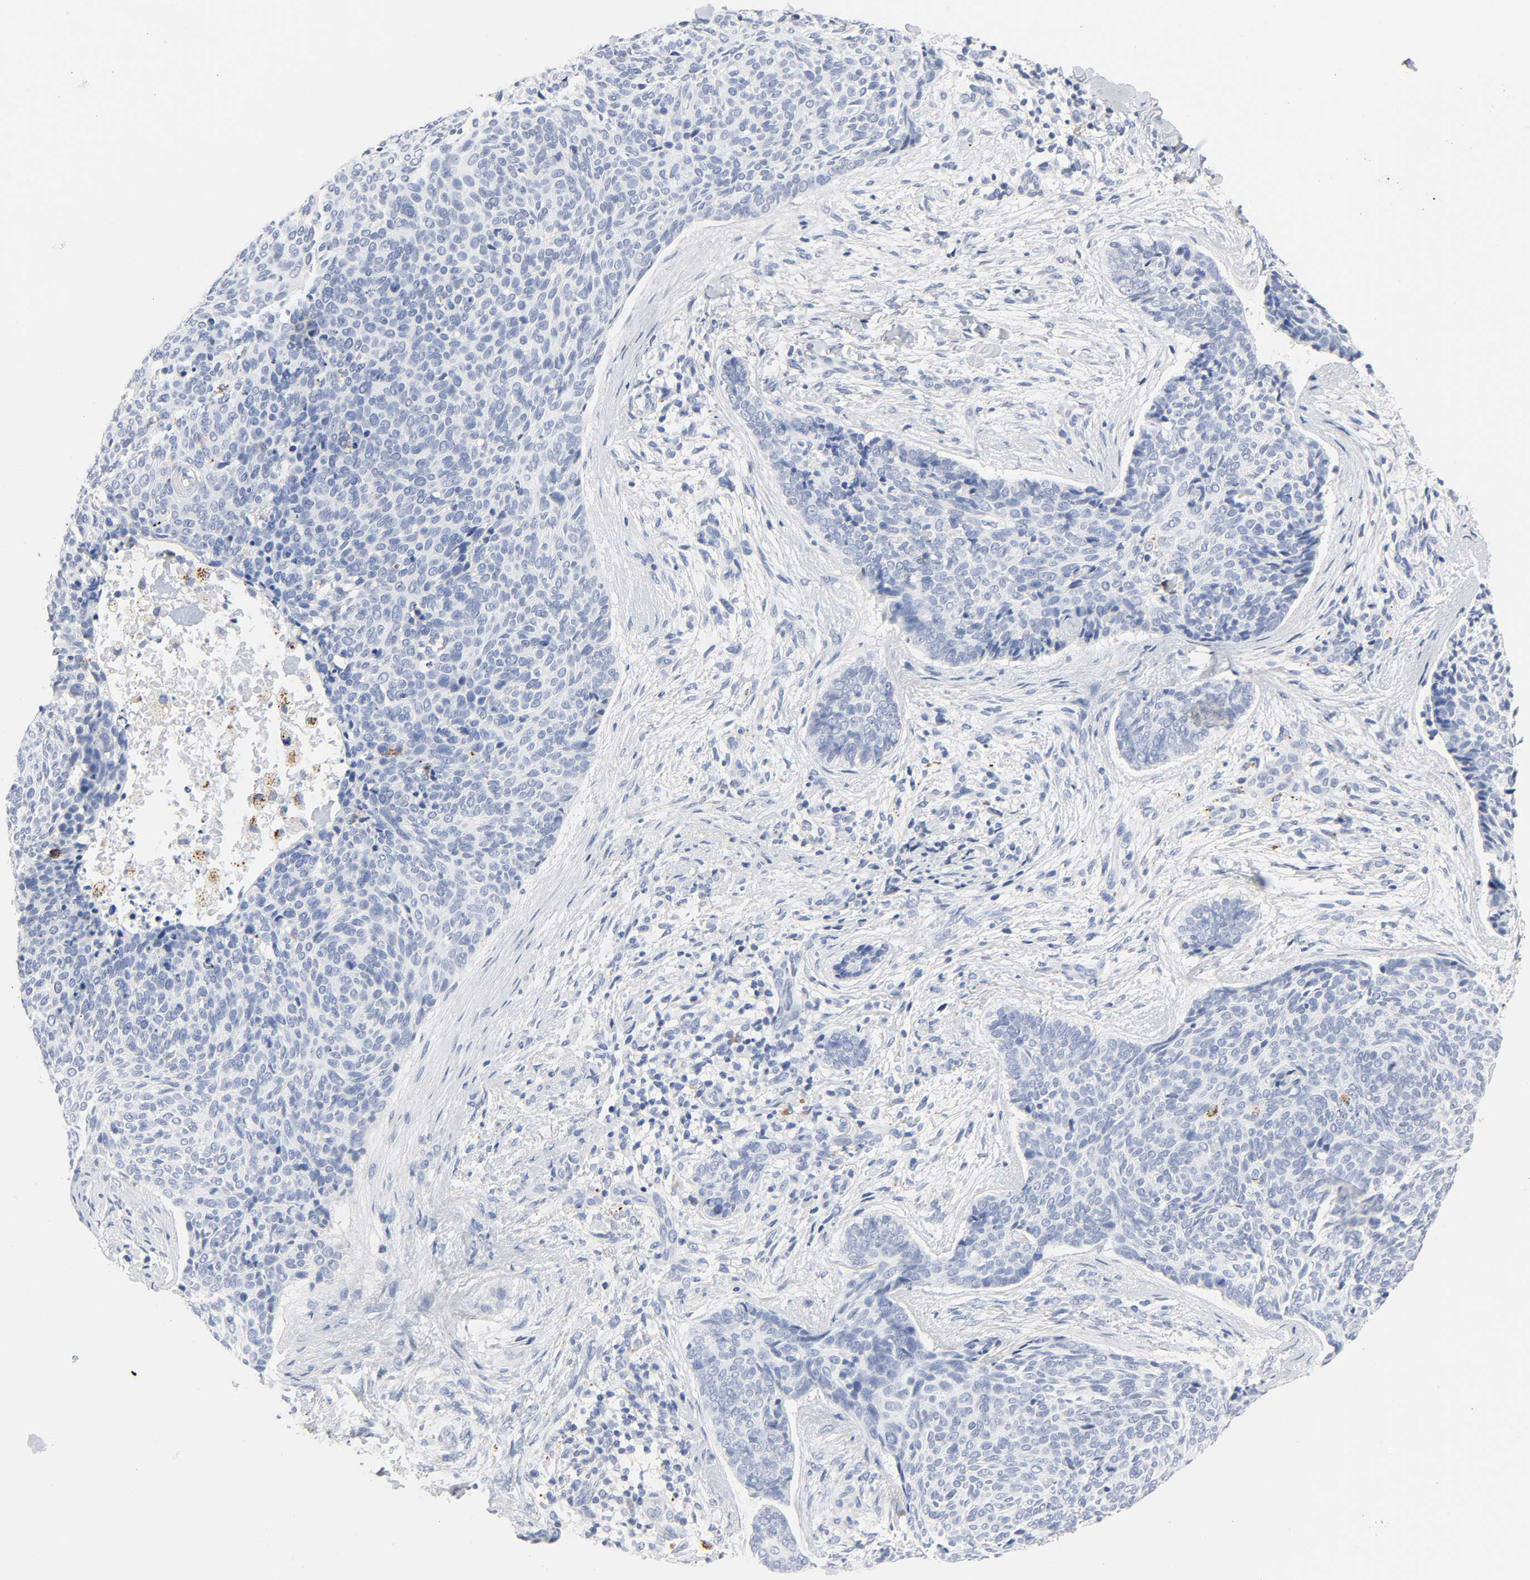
{"staining": {"intensity": "negative", "quantity": "none", "location": "none"}, "tissue": "skin cancer", "cell_type": "Tumor cells", "image_type": "cancer", "snomed": [{"axis": "morphology", "description": "Normal tissue, NOS"}, {"axis": "morphology", "description": "Basal cell carcinoma"}, {"axis": "topography", "description": "Skin"}], "caption": "Tumor cells show no significant expression in skin cancer.", "gene": "PLP1", "patient": {"sex": "female", "age": 57}}